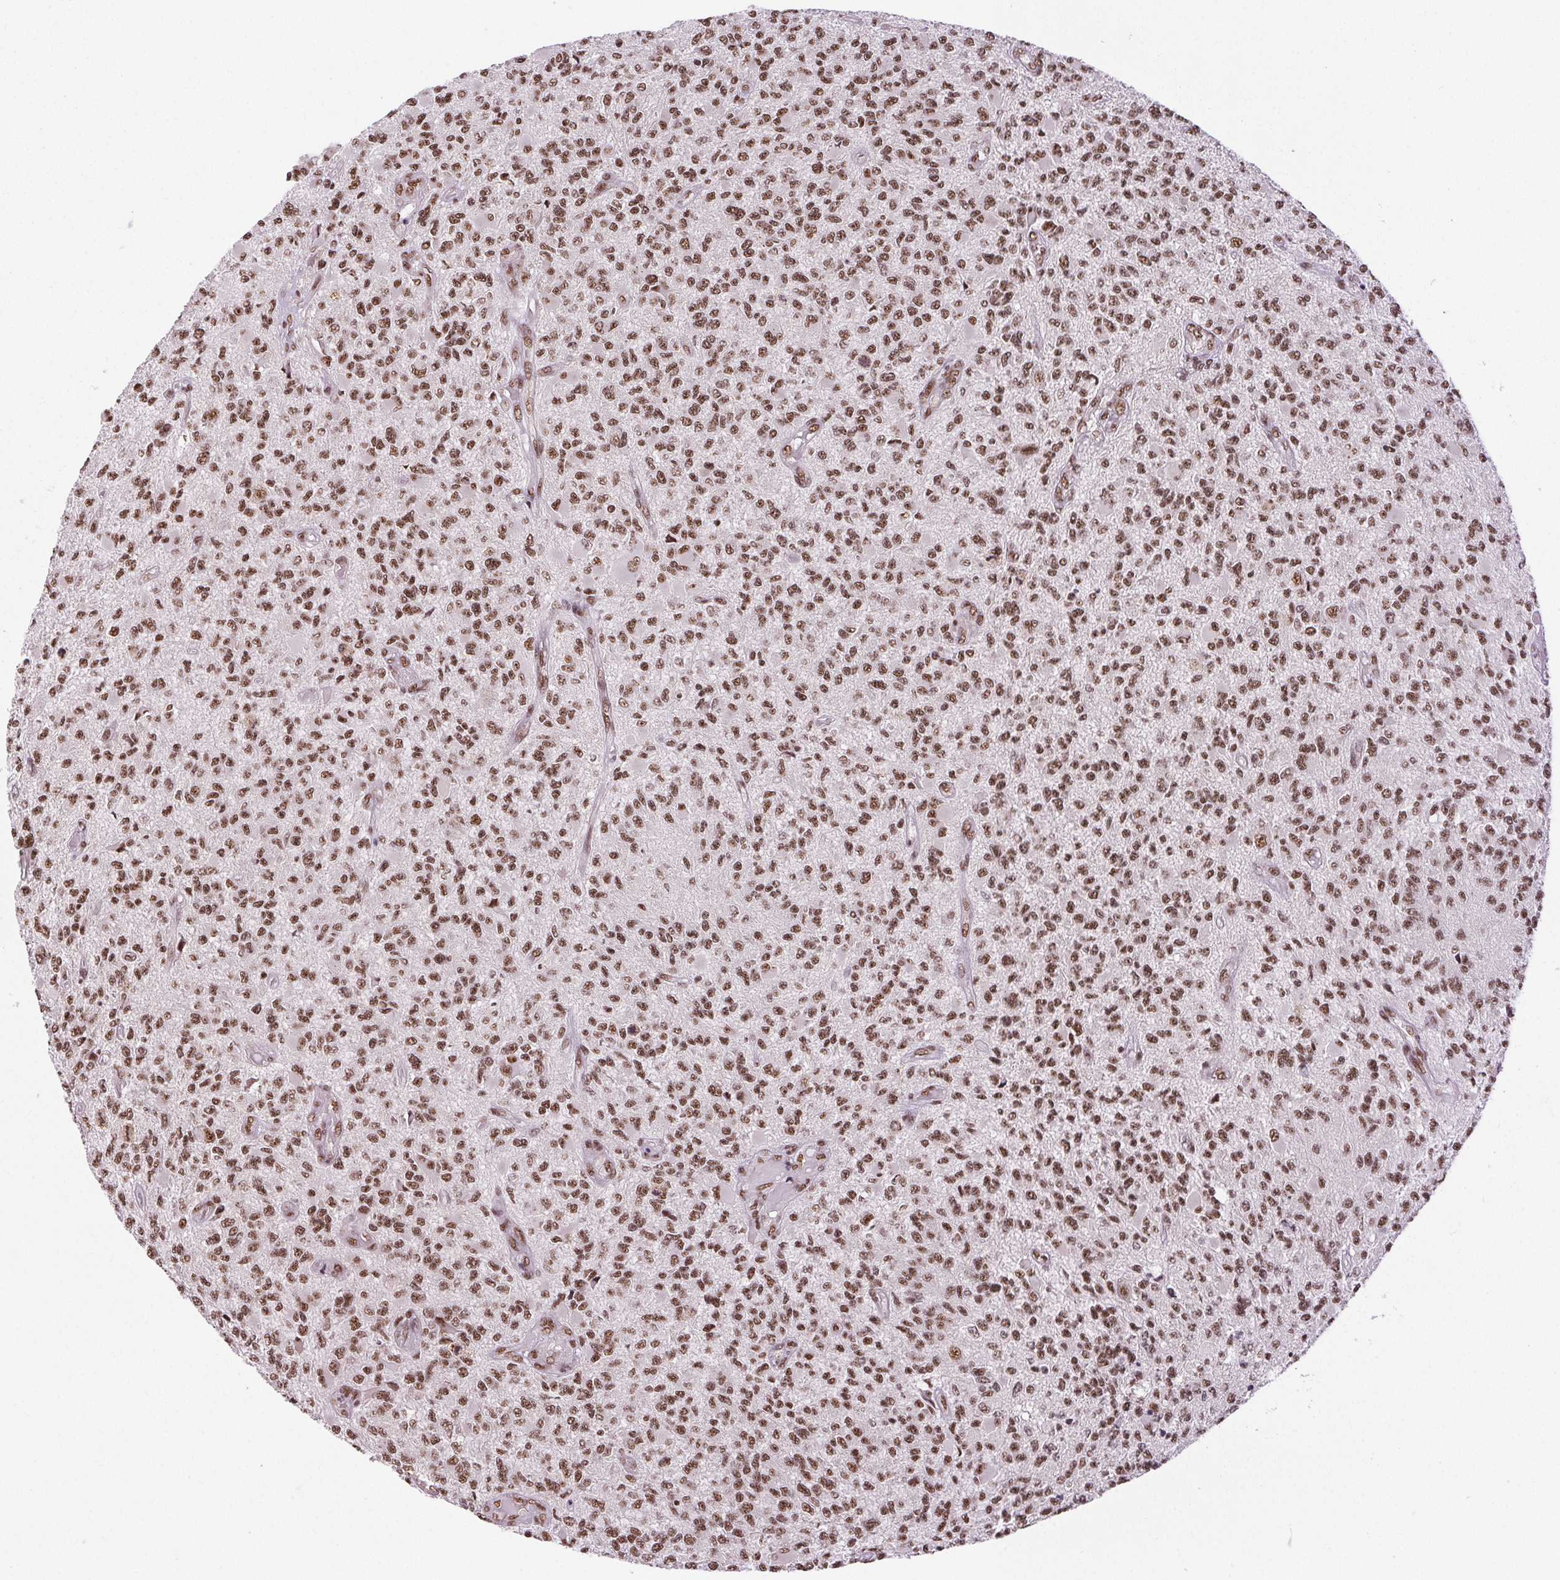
{"staining": {"intensity": "moderate", "quantity": ">75%", "location": "nuclear"}, "tissue": "glioma", "cell_type": "Tumor cells", "image_type": "cancer", "snomed": [{"axis": "morphology", "description": "Glioma, malignant, High grade"}, {"axis": "topography", "description": "Brain"}], "caption": "The histopathology image reveals staining of glioma, revealing moderate nuclear protein positivity (brown color) within tumor cells.", "gene": "IK", "patient": {"sex": "female", "age": 63}}